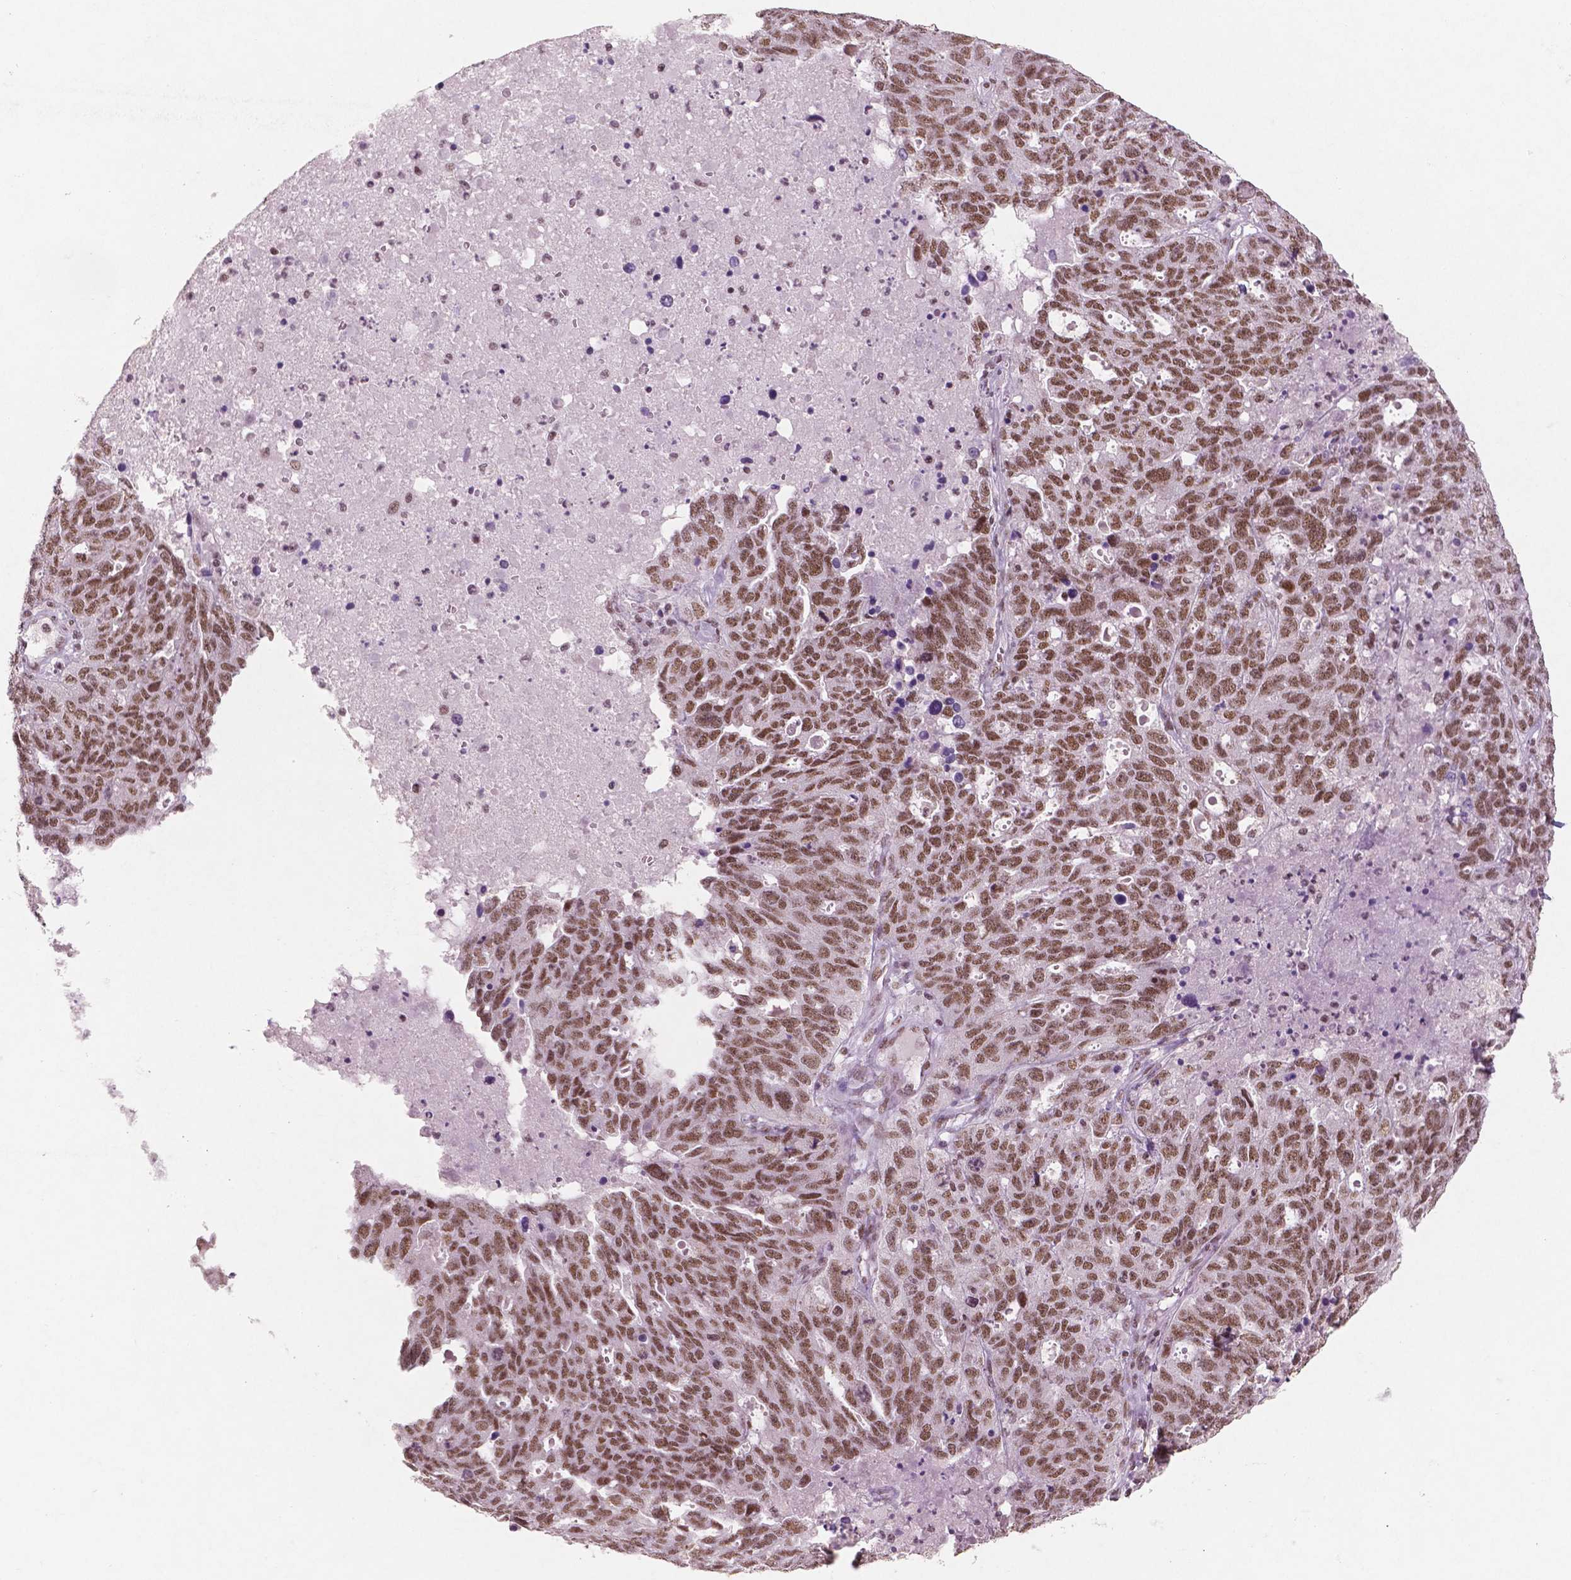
{"staining": {"intensity": "moderate", "quantity": ">75%", "location": "nuclear"}, "tissue": "ovarian cancer", "cell_type": "Tumor cells", "image_type": "cancer", "snomed": [{"axis": "morphology", "description": "Cystadenocarcinoma, serous, NOS"}, {"axis": "topography", "description": "Ovary"}], "caption": "IHC histopathology image of human ovarian cancer stained for a protein (brown), which demonstrates medium levels of moderate nuclear expression in approximately >75% of tumor cells.", "gene": "BRD4", "patient": {"sex": "female", "age": 71}}